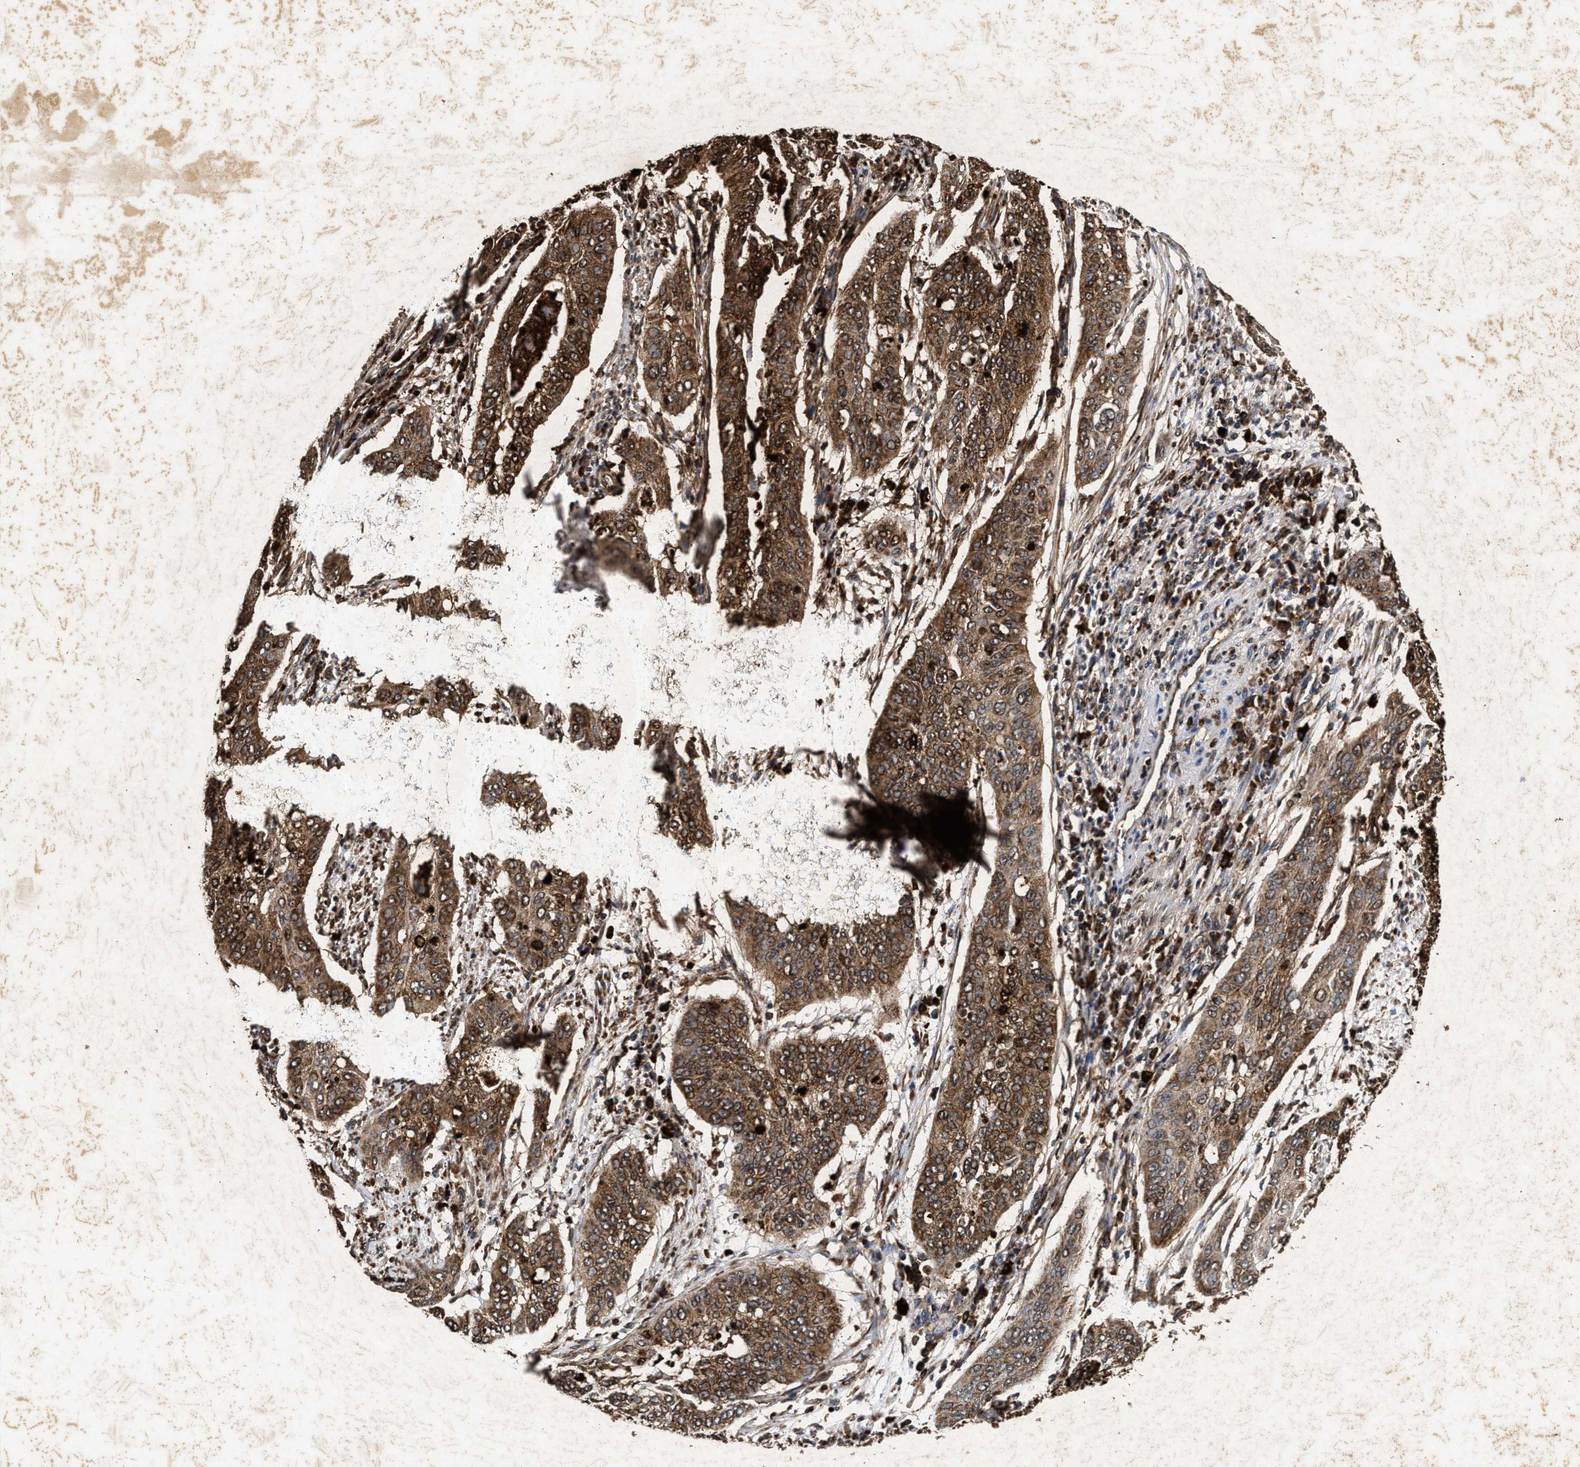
{"staining": {"intensity": "moderate", "quantity": ">75%", "location": "cytoplasmic/membranous,nuclear"}, "tissue": "cervical cancer", "cell_type": "Tumor cells", "image_type": "cancer", "snomed": [{"axis": "morphology", "description": "Squamous cell carcinoma, NOS"}, {"axis": "topography", "description": "Cervix"}], "caption": "Cervical cancer (squamous cell carcinoma) tissue demonstrates moderate cytoplasmic/membranous and nuclear staining in approximately >75% of tumor cells, visualized by immunohistochemistry.", "gene": "ACOX1", "patient": {"sex": "female", "age": 39}}